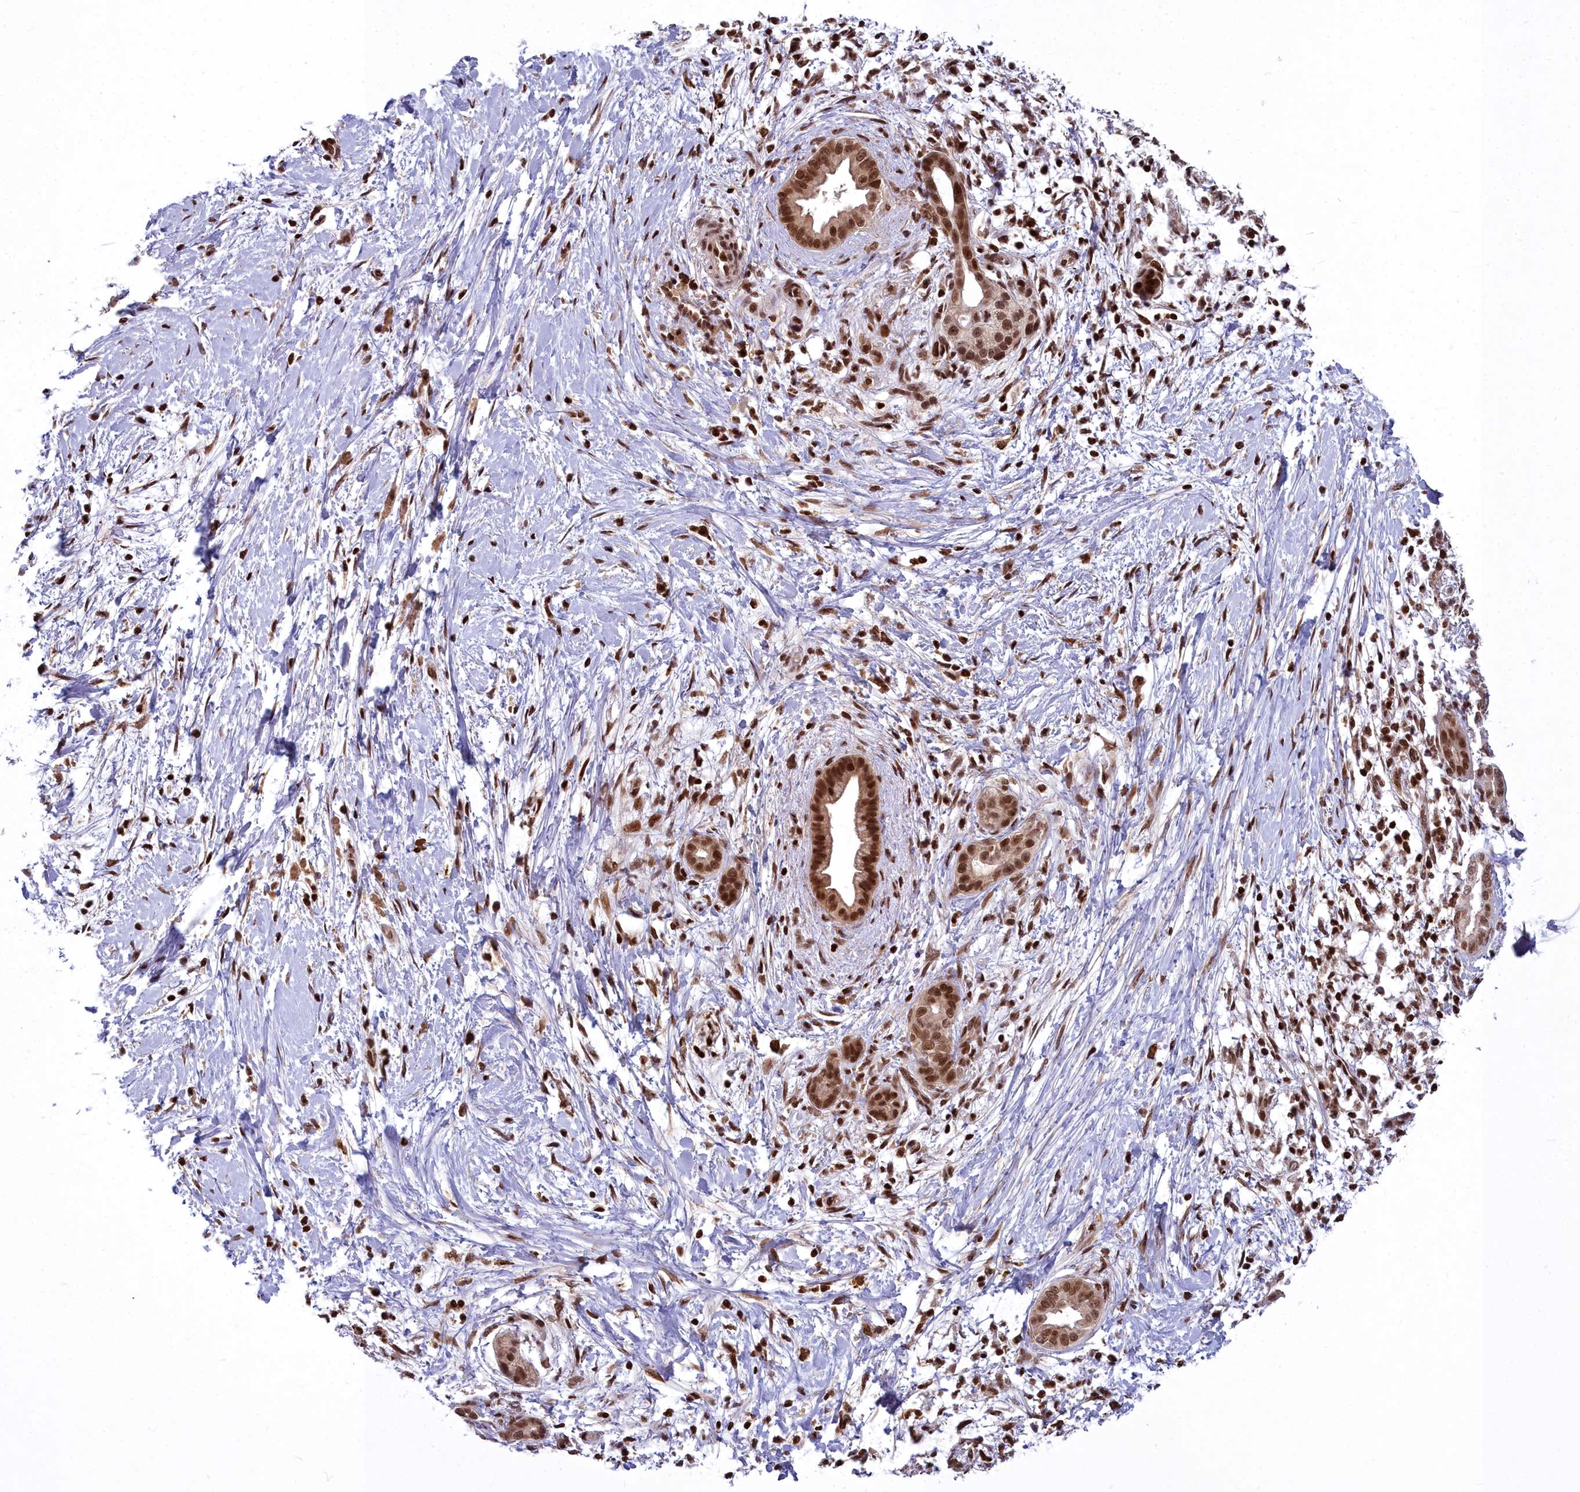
{"staining": {"intensity": "strong", "quantity": ">75%", "location": "nuclear"}, "tissue": "pancreatic cancer", "cell_type": "Tumor cells", "image_type": "cancer", "snomed": [{"axis": "morphology", "description": "Adenocarcinoma, NOS"}, {"axis": "topography", "description": "Pancreas"}], "caption": "IHC image of pancreatic cancer (adenocarcinoma) stained for a protein (brown), which demonstrates high levels of strong nuclear expression in approximately >75% of tumor cells.", "gene": "GMEB1", "patient": {"sex": "male", "age": 58}}